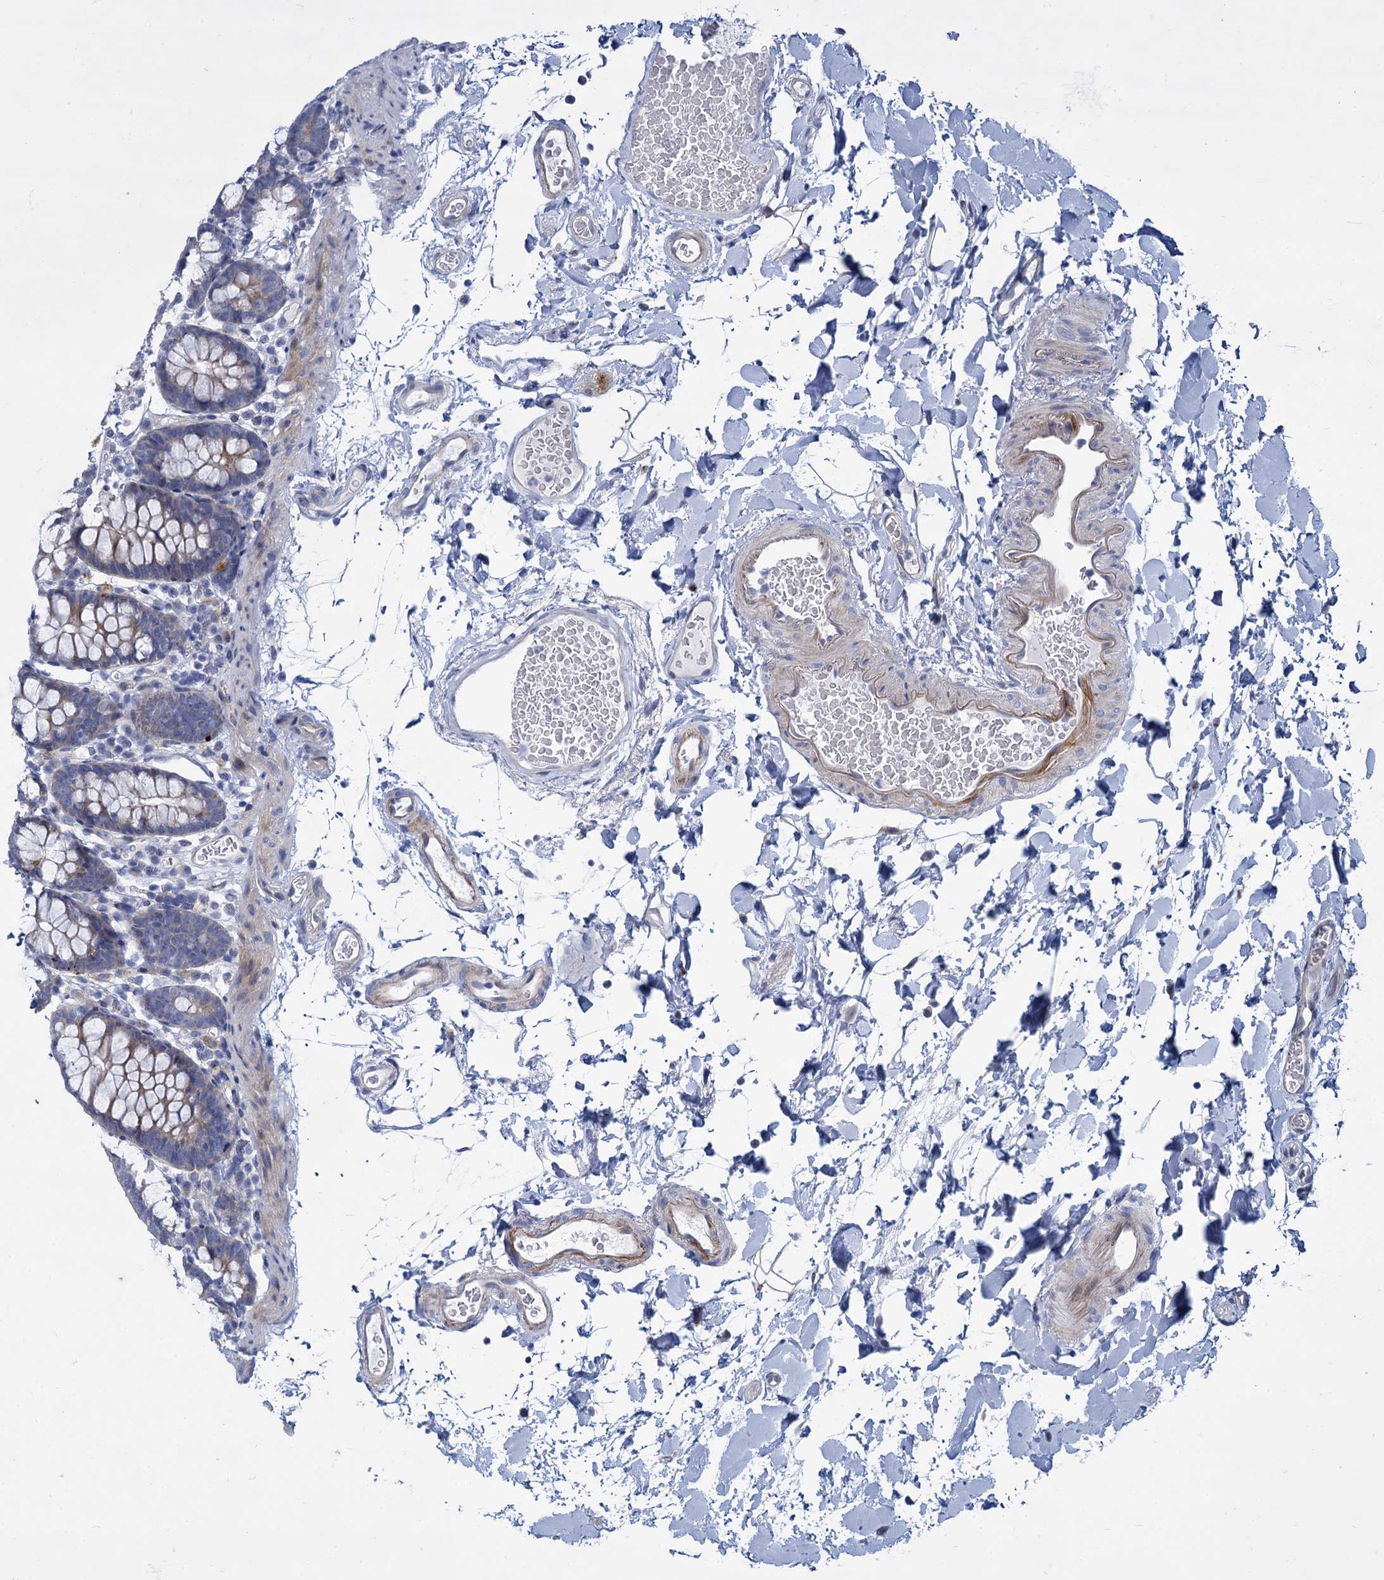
{"staining": {"intensity": "negative", "quantity": "none", "location": "none"}, "tissue": "colon", "cell_type": "Endothelial cells", "image_type": "normal", "snomed": [{"axis": "morphology", "description": "Normal tissue, NOS"}, {"axis": "topography", "description": "Colon"}], "caption": "The immunohistochemistry (IHC) photomicrograph has no significant positivity in endothelial cells of colon. The staining was performed using DAB (3,3'-diaminobenzidine) to visualize the protein expression in brown, while the nuclei were stained in blue with hematoxylin (Magnification: 20x).", "gene": "TRIM77", "patient": {"sex": "male", "age": 75}}